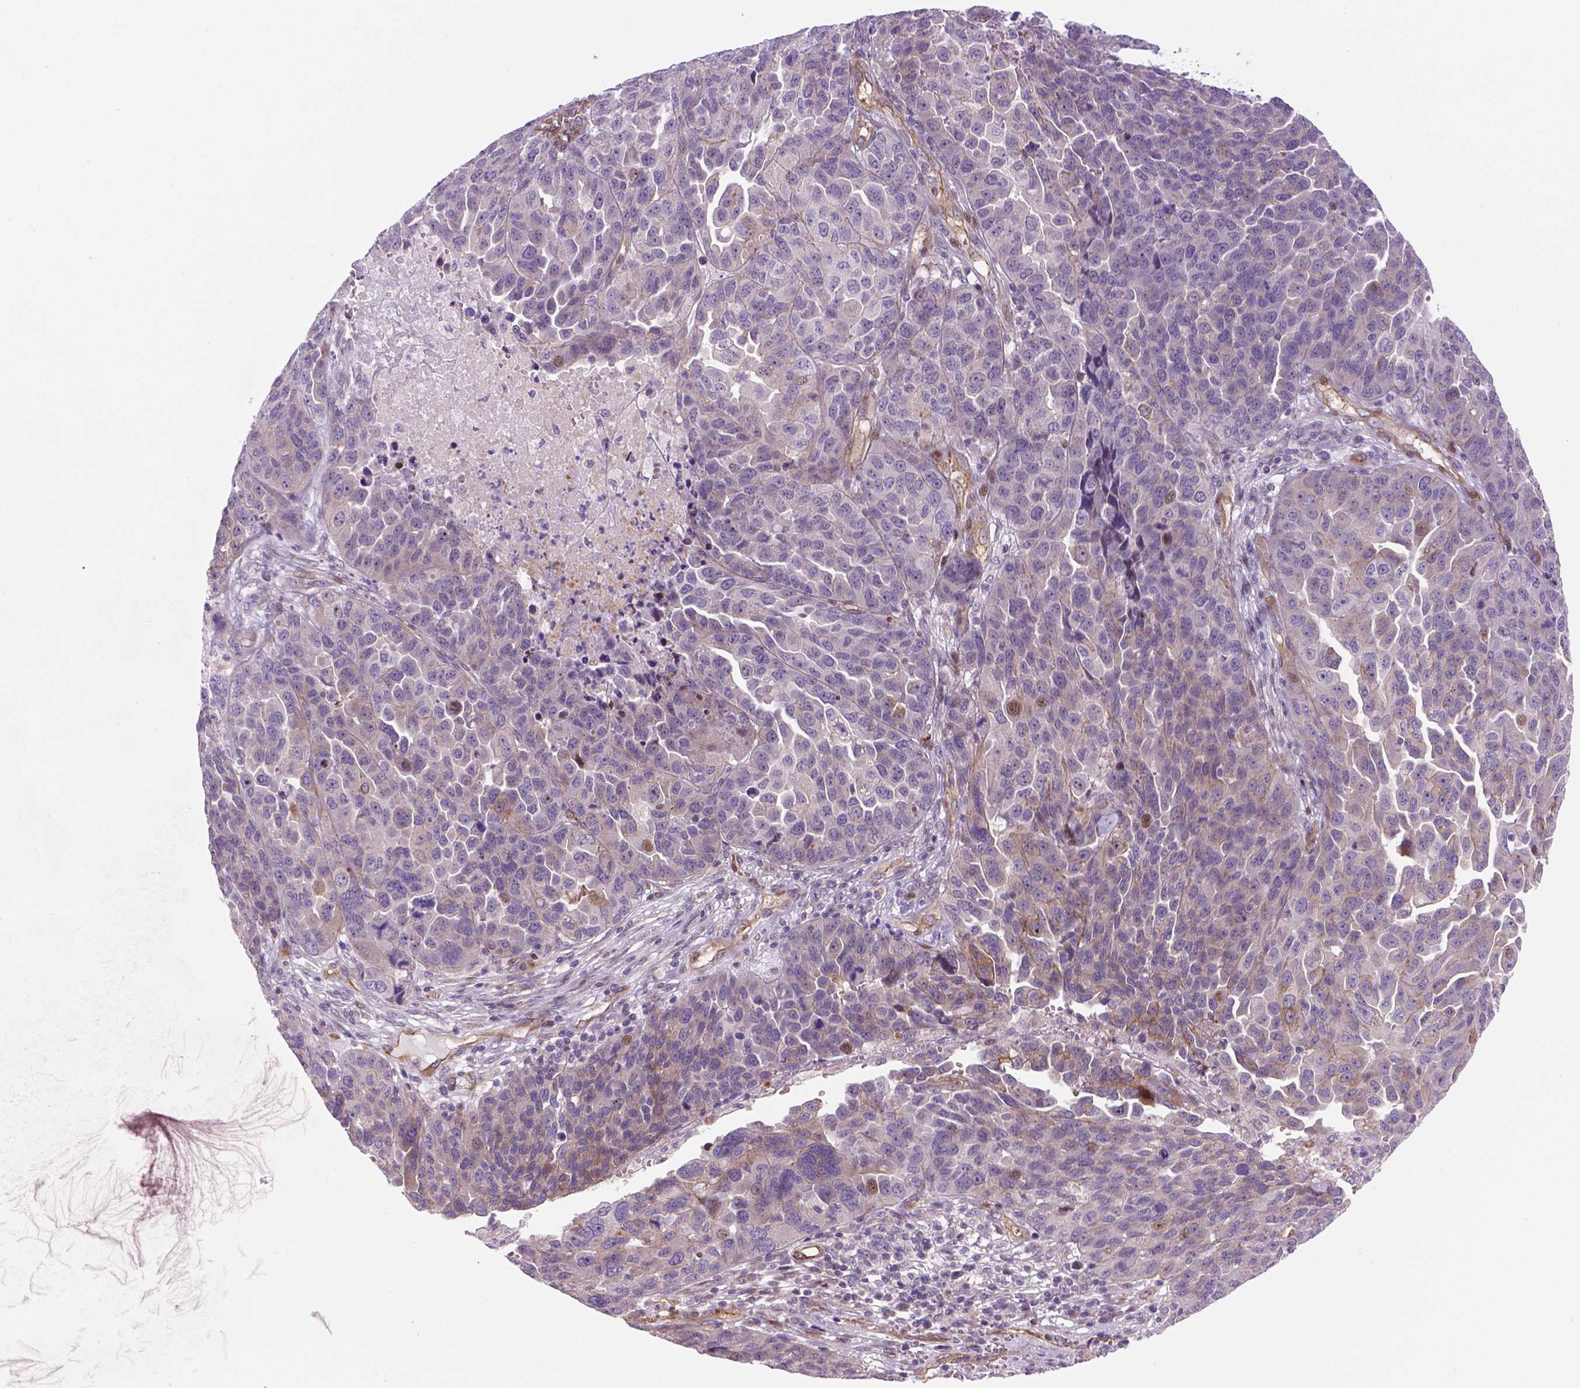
{"staining": {"intensity": "weak", "quantity": "<25%", "location": "cytoplasmic/membranous"}, "tissue": "ovarian cancer", "cell_type": "Tumor cells", "image_type": "cancer", "snomed": [{"axis": "morphology", "description": "Cystadenocarcinoma, serous, NOS"}, {"axis": "topography", "description": "Ovary"}], "caption": "Immunohistochemistry of ovarian cancer reveals no staining in tumor cells. (DAB immunohistochemistry (IHC) with hematoxylin counter stain).", "gene": "VSTM5", "patient": {"sex": "female", "age": 87}}